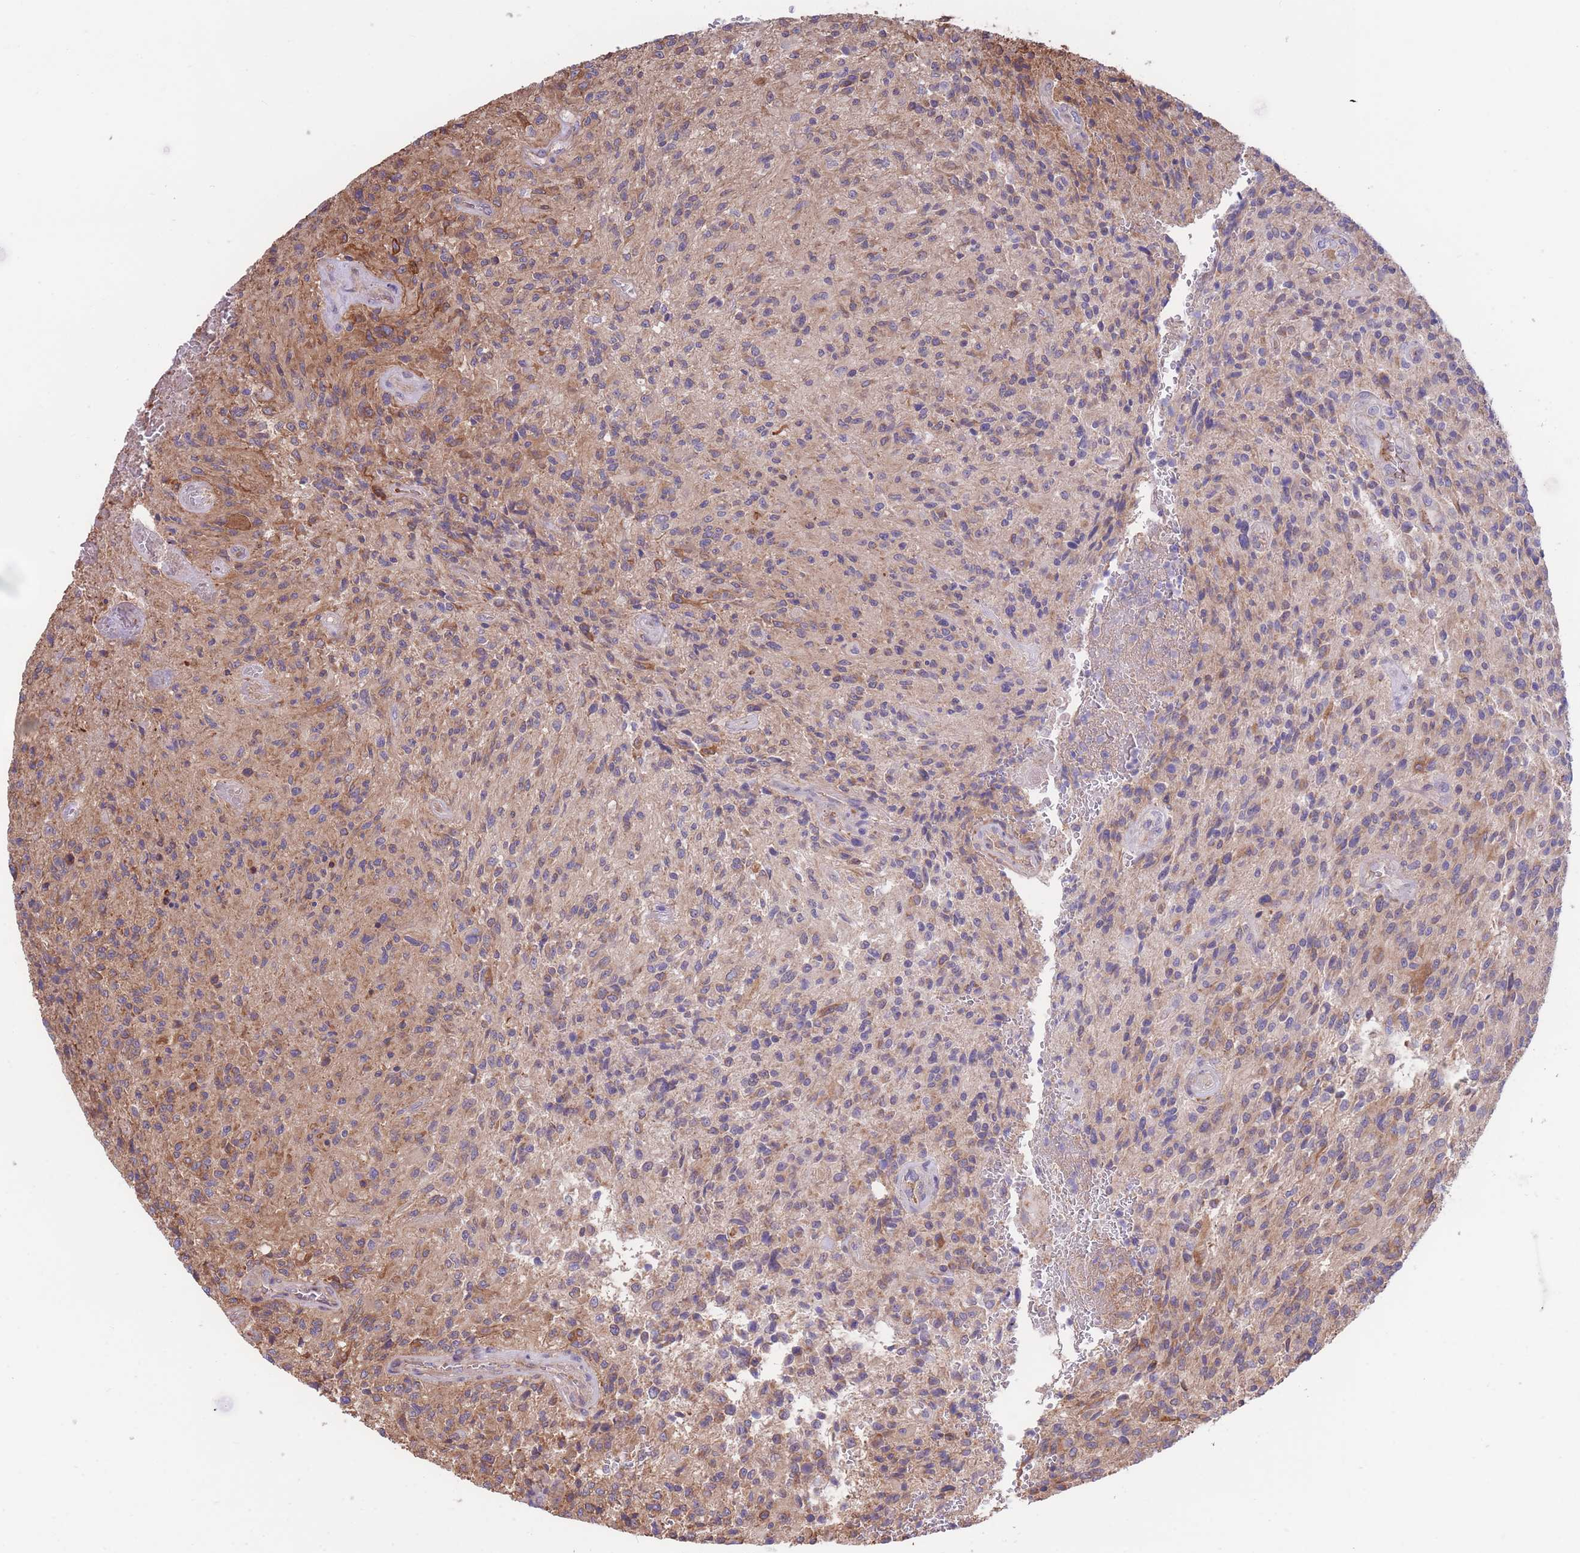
{"staining": {"intensity": "moderate", "quantity": "<25%", "location": "cytoplasmic/membranous"}, "tissue": "glioma", "cell_type": "Tumor cells", "image_type": "cancer", "snomed": [{"axis": "morphology", "description": "Normal tissue, NOS"}, {"axis": "morphology", "description": "Glioma, malignant, High grade"}, {"axis": "topography", "description": "Cerebral cortex"}], "caption": "Tumor cells demonstrate moderate cytoplasmic/membranous expression in about <25% of cells in glioma. Ihc stains the protein in brown and the nuclei are stained blue.", "gene": "LRRN4CL", "patient": {"sex": "male", "age": 56}}